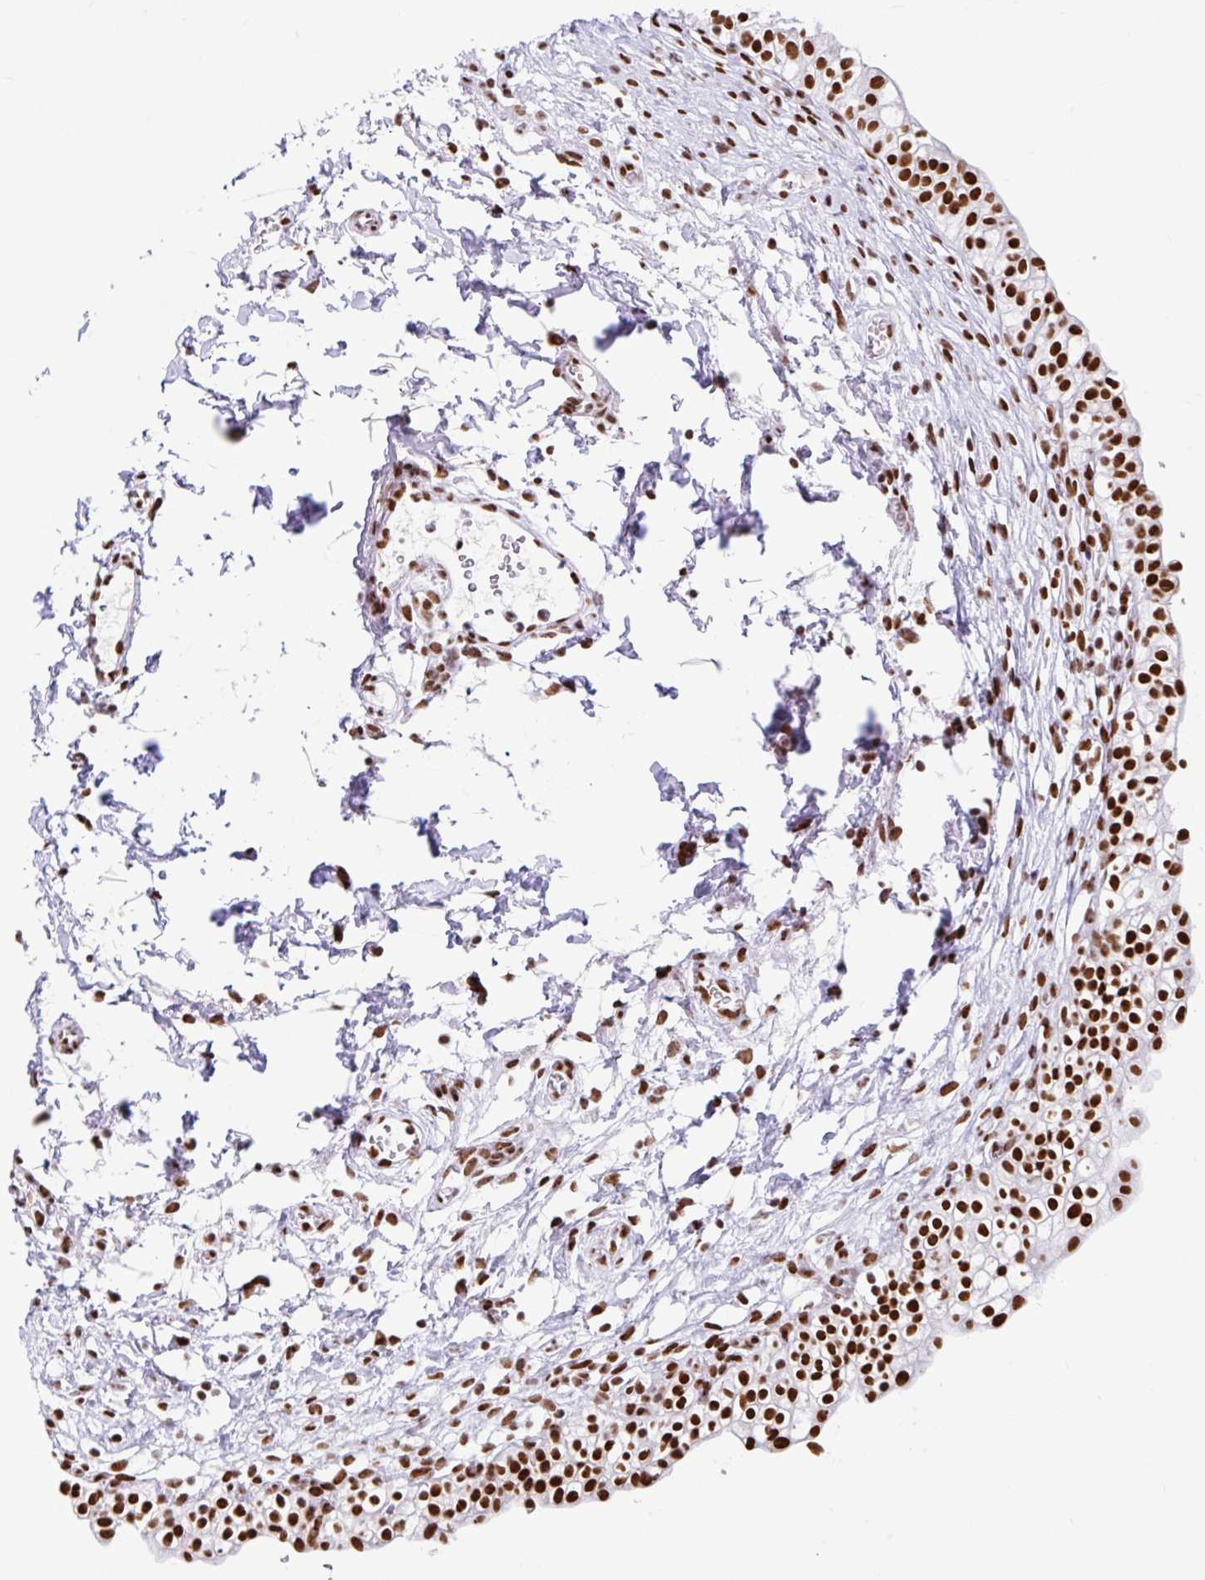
{"staining": {"intensity": "strong", "quantity": ">75%", "location": "nuclear"}, "tissue": "urinary bladder", "cell_type": "Urothelial cells", "image_type": "normal", "snomed": [{"axis": "morphology", "description": "Normal tissue, NOS"}, {"axis": "topography", "description": "Urinary bladder"}, {"axis": "topography", "description": "Peripheral nerve tissue"}], "caption": "Immunohistochemistry of benign urinary bladder displays high levels of strong nuclear positivity in about >75% of urothelial cells. (DAB IHC with brightfield microscopy, high magnification).", "gene": "KHDRBS1", "patient": {"sex": "male", "age": 55}}